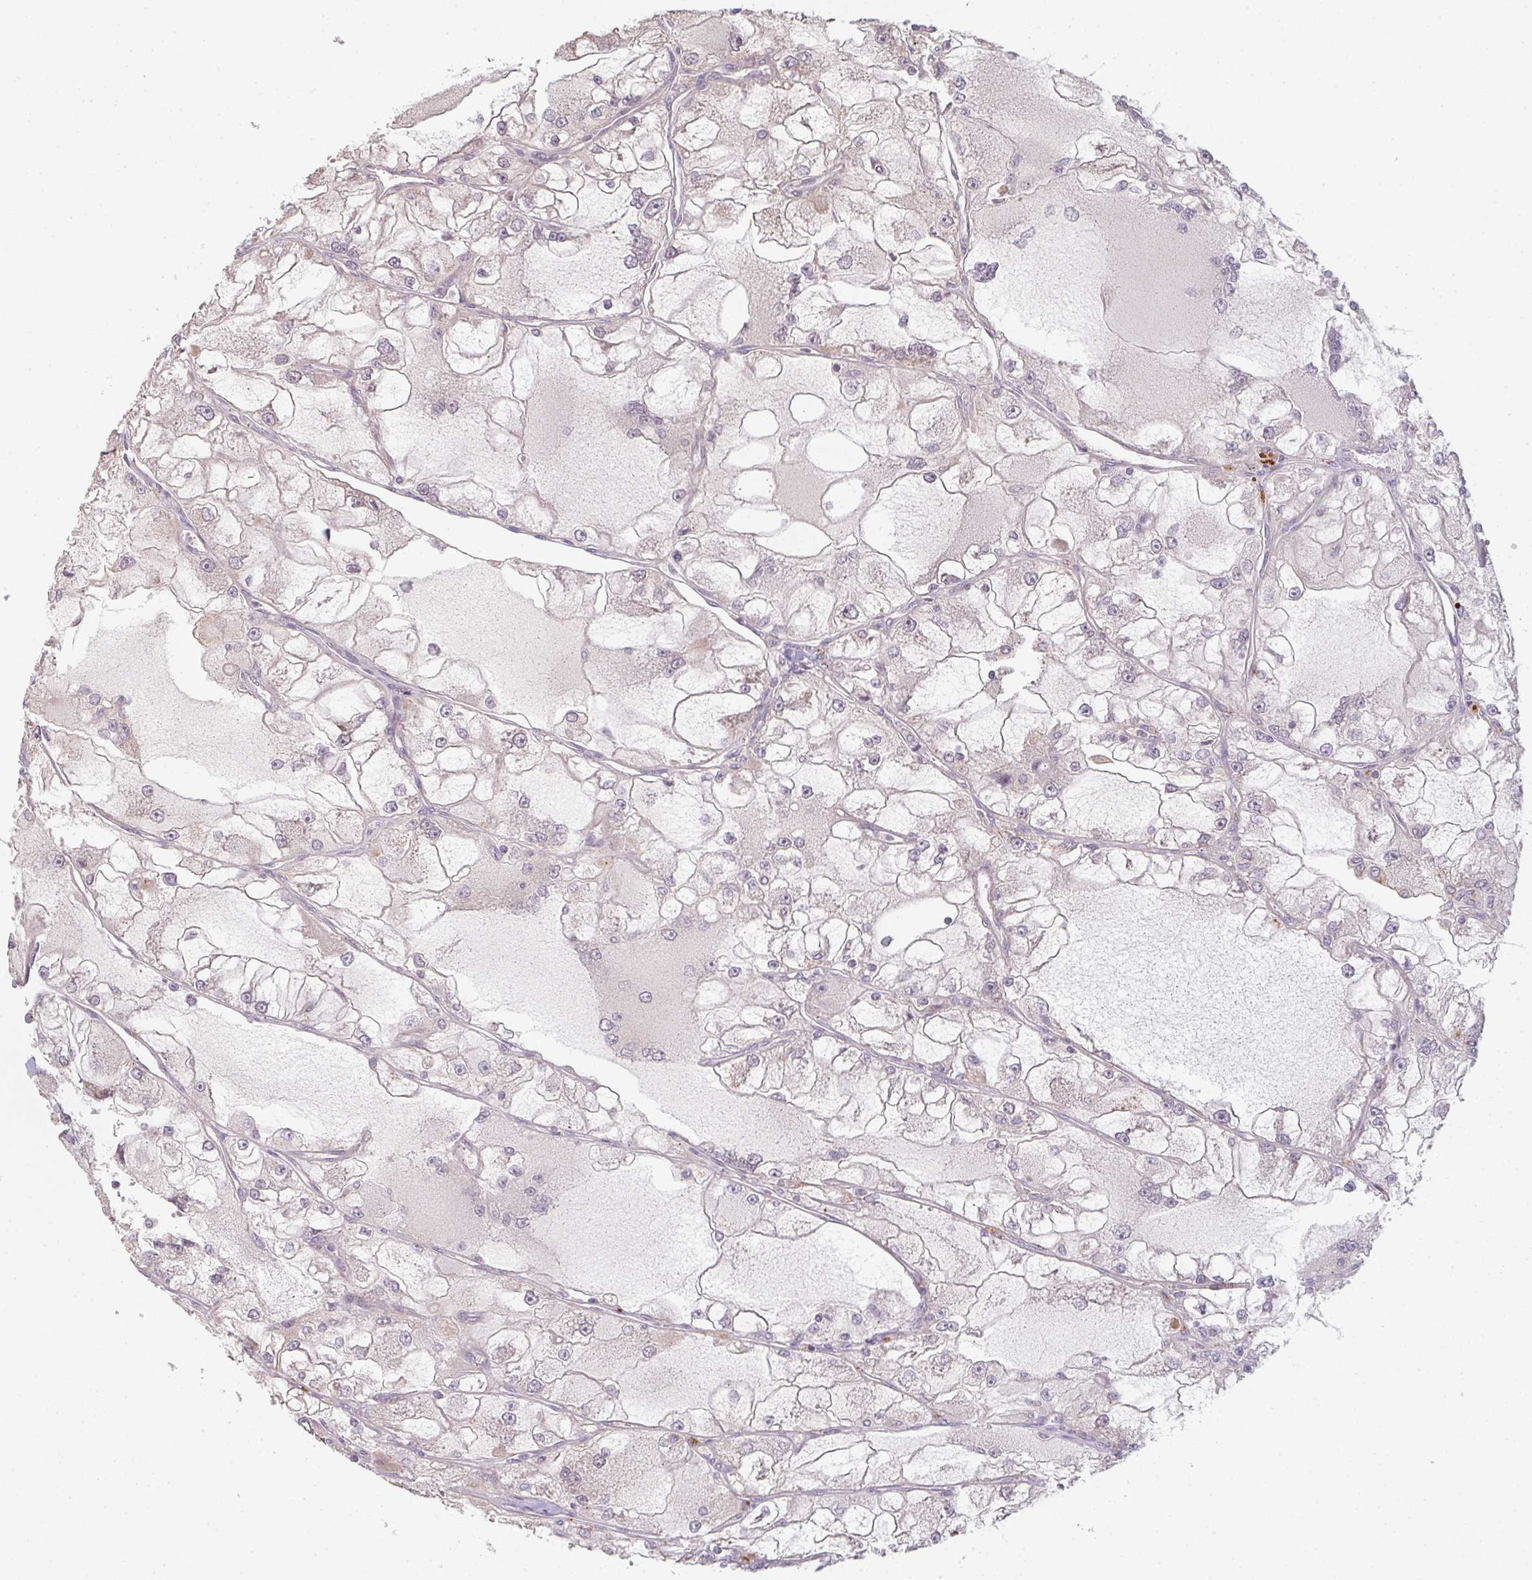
{"staining": {"intensity": "negative", "quantity": "none", "location": "none"}, "tissue": "renal cancer", "cell_type": "Tumor cells", "image_type": "cancer", "snomed": [{"axis": "morphology", "description": "Adenocarcinoma, NOS"}, {"axis": "topography", "description": "Kidney"}], "caption": "A histopathology image of renal cancer stained for a protein exhibits no brown staining in tumor cells. (Immunohistochemistry (ihc), brightfield microscopy, high magnification).", "gene": "TMEM237", "patient": {"sex": "female", "age": 72}}